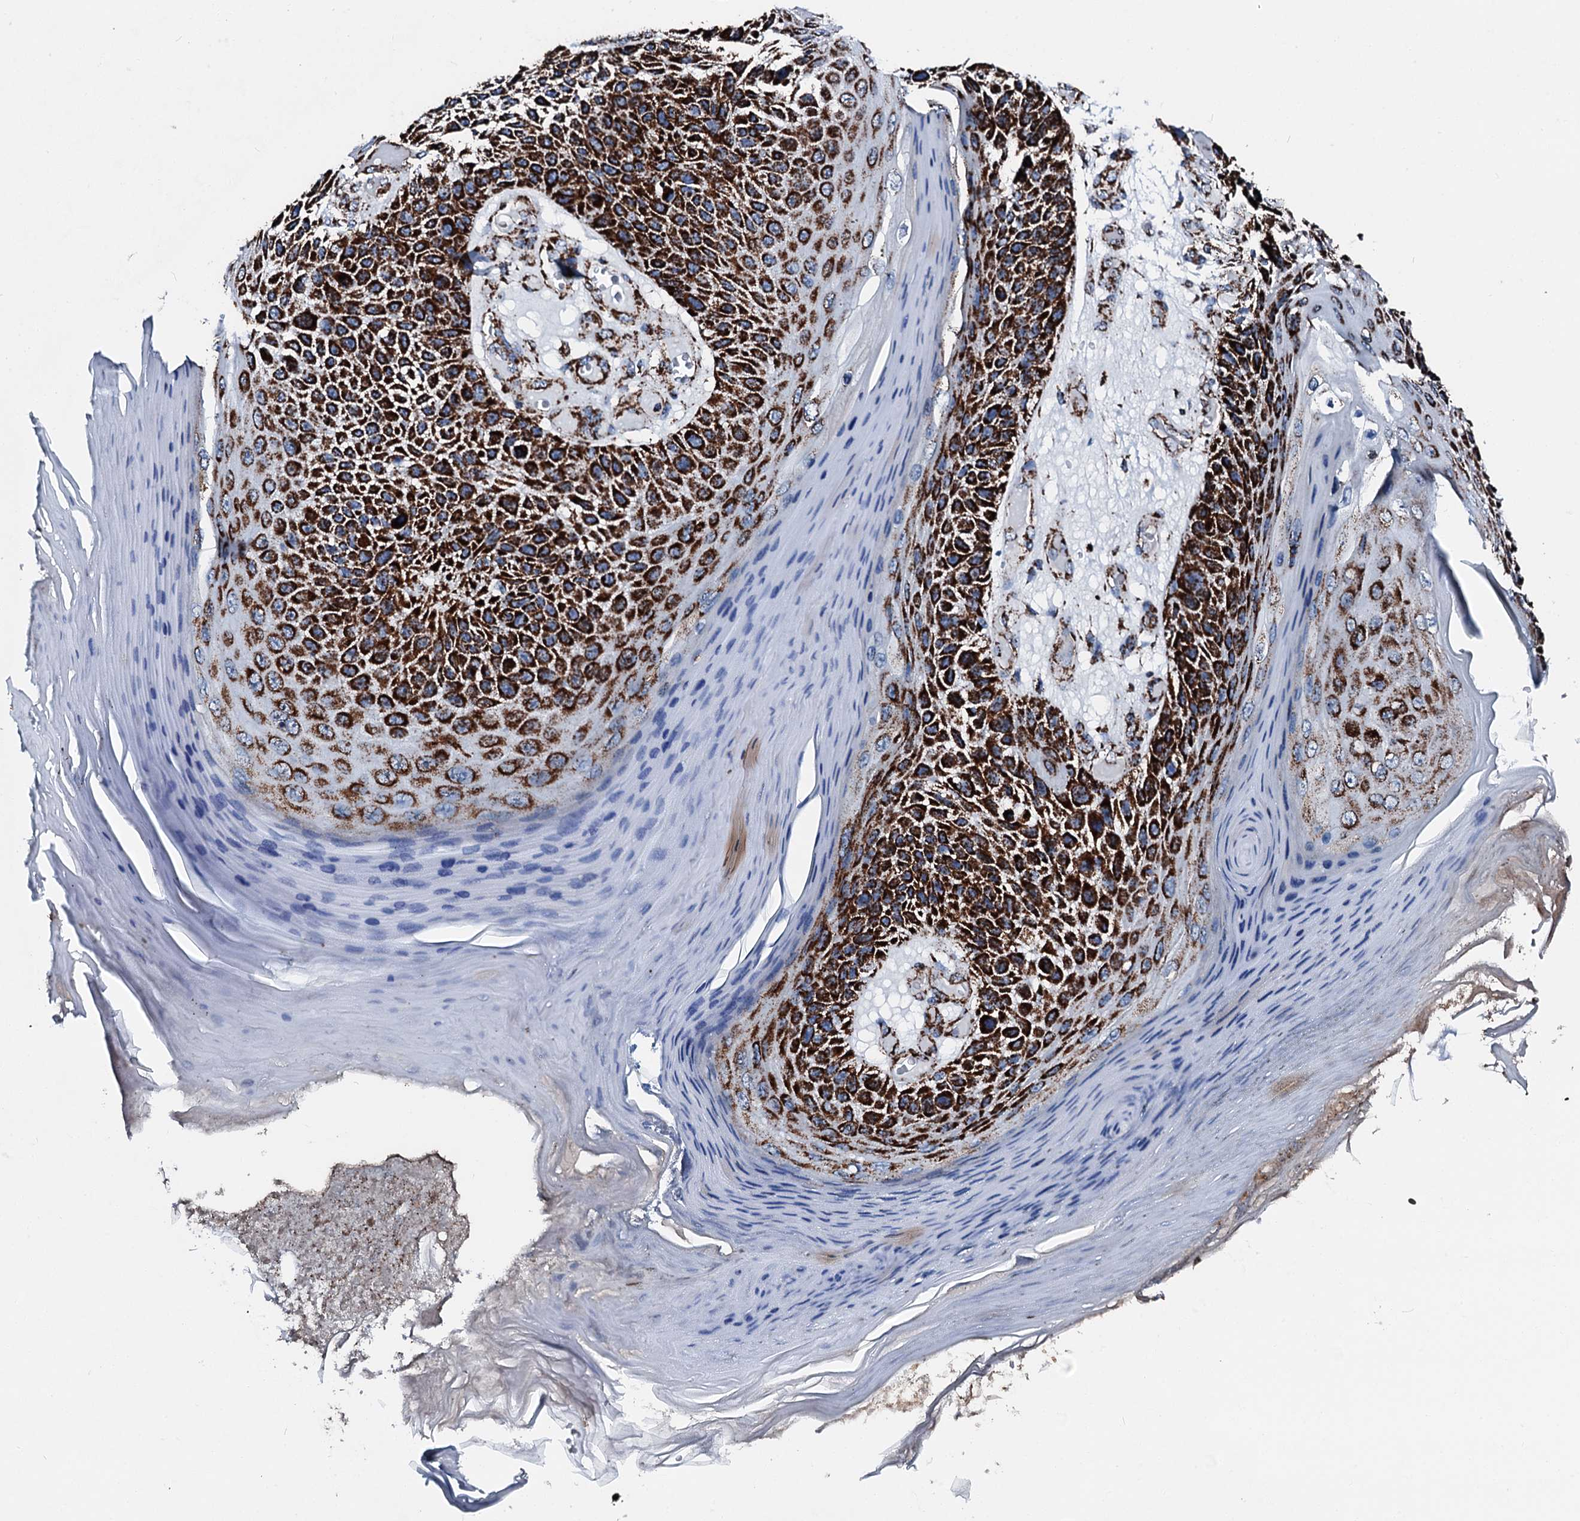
{"staining": {"intensity": "strong", "quantity": ">75%", "location": "cytoplasmic/membranous"}, "tissue": "skin cancer", "cell_type": "Tumor cells", "image_type": "cancer", "snomed": [{"axis": "morphology", "description": "Squamous cell carcinoma, NOS"}, {"axis": "topography", "description": "Skin"}], "caption": "Immunohistochemical staining of skin cancer (squamous cell carcinoma) exhibits strong cytoplasmic/membranous protein staining in about >75% of tumor cells. (Brightfield microscopy of DAB IHC at high magnification).", "gene": "HADH", "patient": {"sex": "female", "age": 88}}